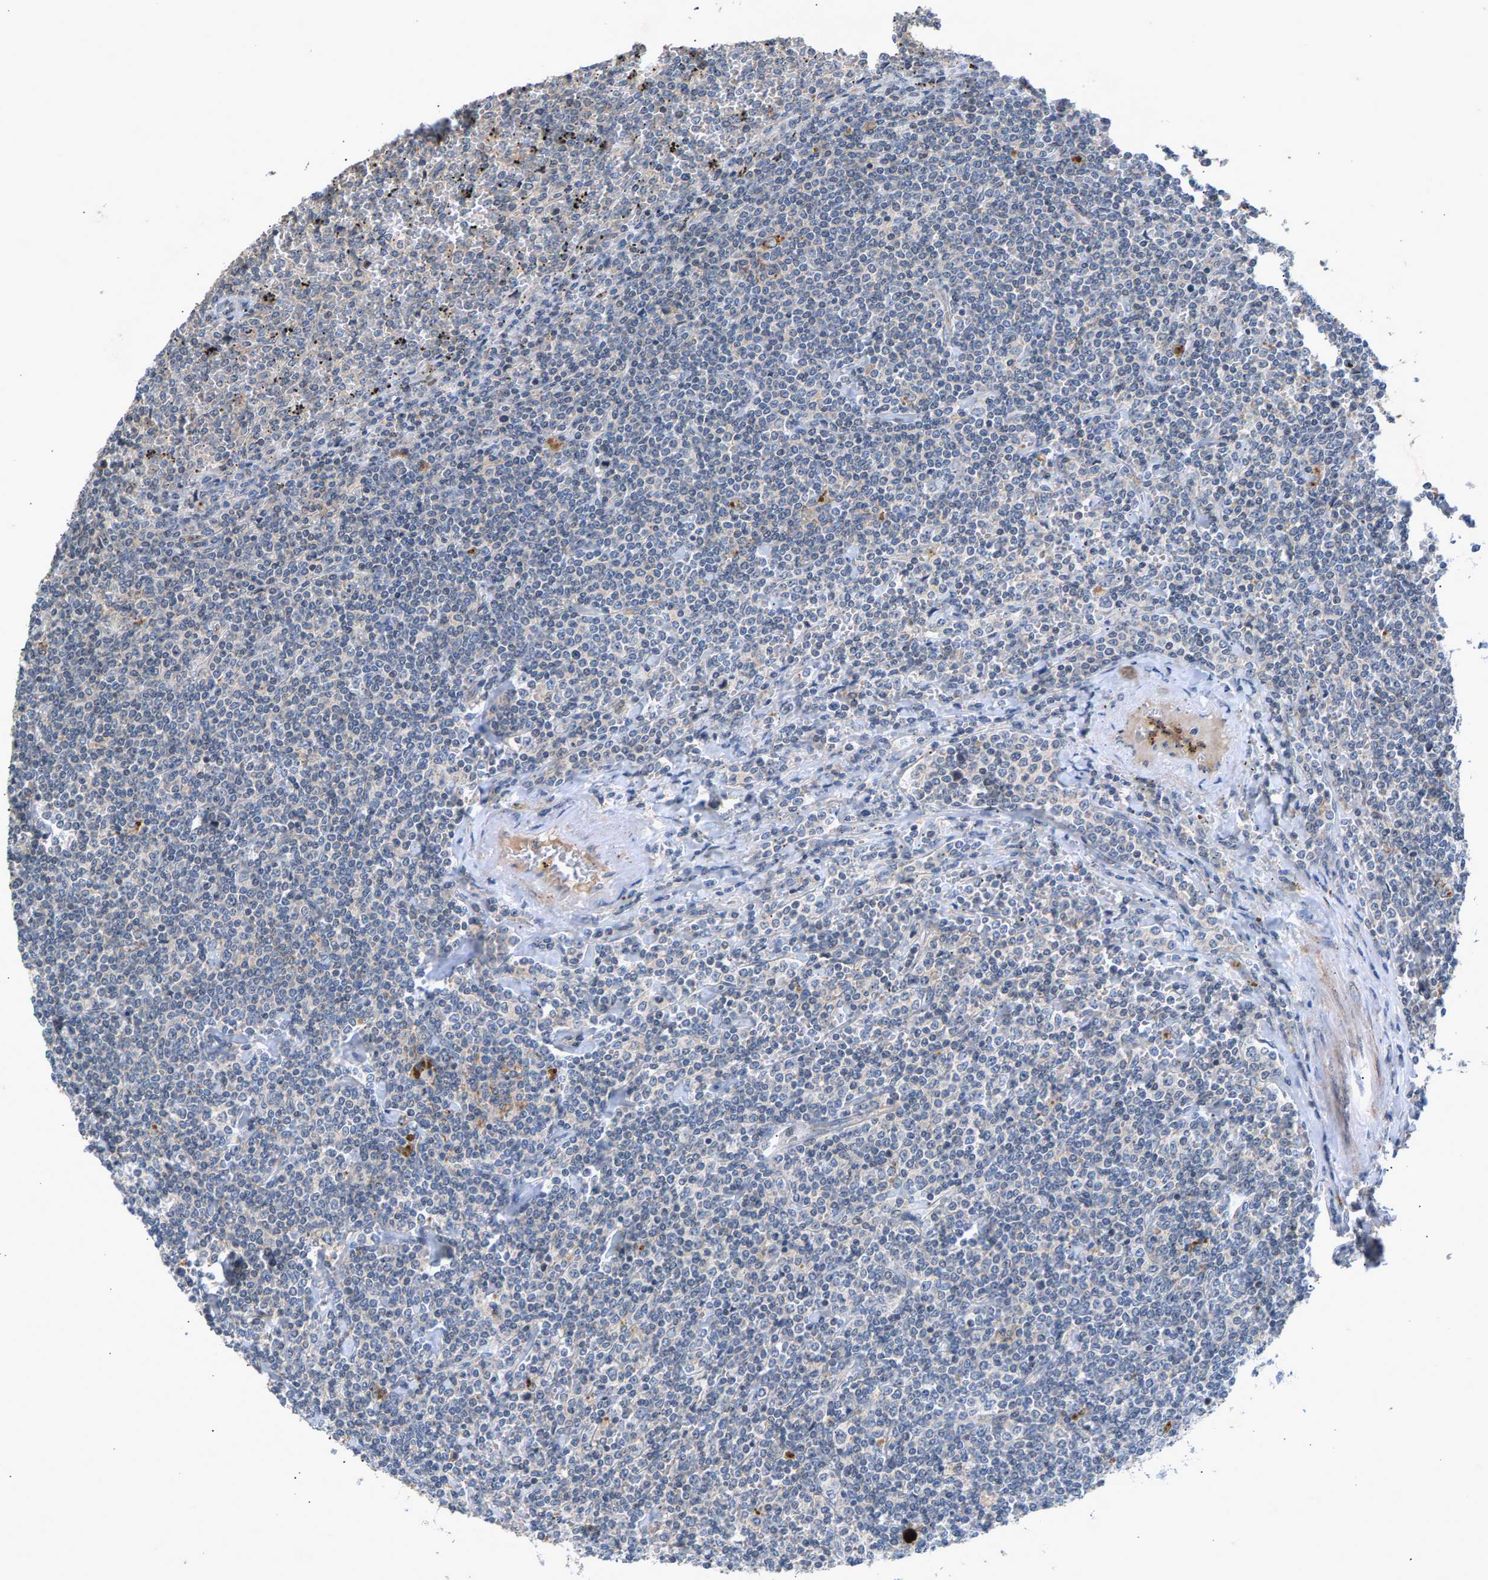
{"staining": {"intensity": "negative", "quantity": "none", "location": "none"}, "tissue": "lymphoma", "cell_type": "Tumor cells", "image_type": "cancer", "snomed": [{"axis": "morphology", "description": "Malignant lymphoma, non-Hodgkin's type, Low grade"}, {"axis": "topography", "description": "Spleen"}], "caption": "This is an immunohistochemistry (IHC) image of lymphoma. There is no staining in tumor cells.", "gene": "ZPR1", "patient": {"sex": "female", "age": 19}}